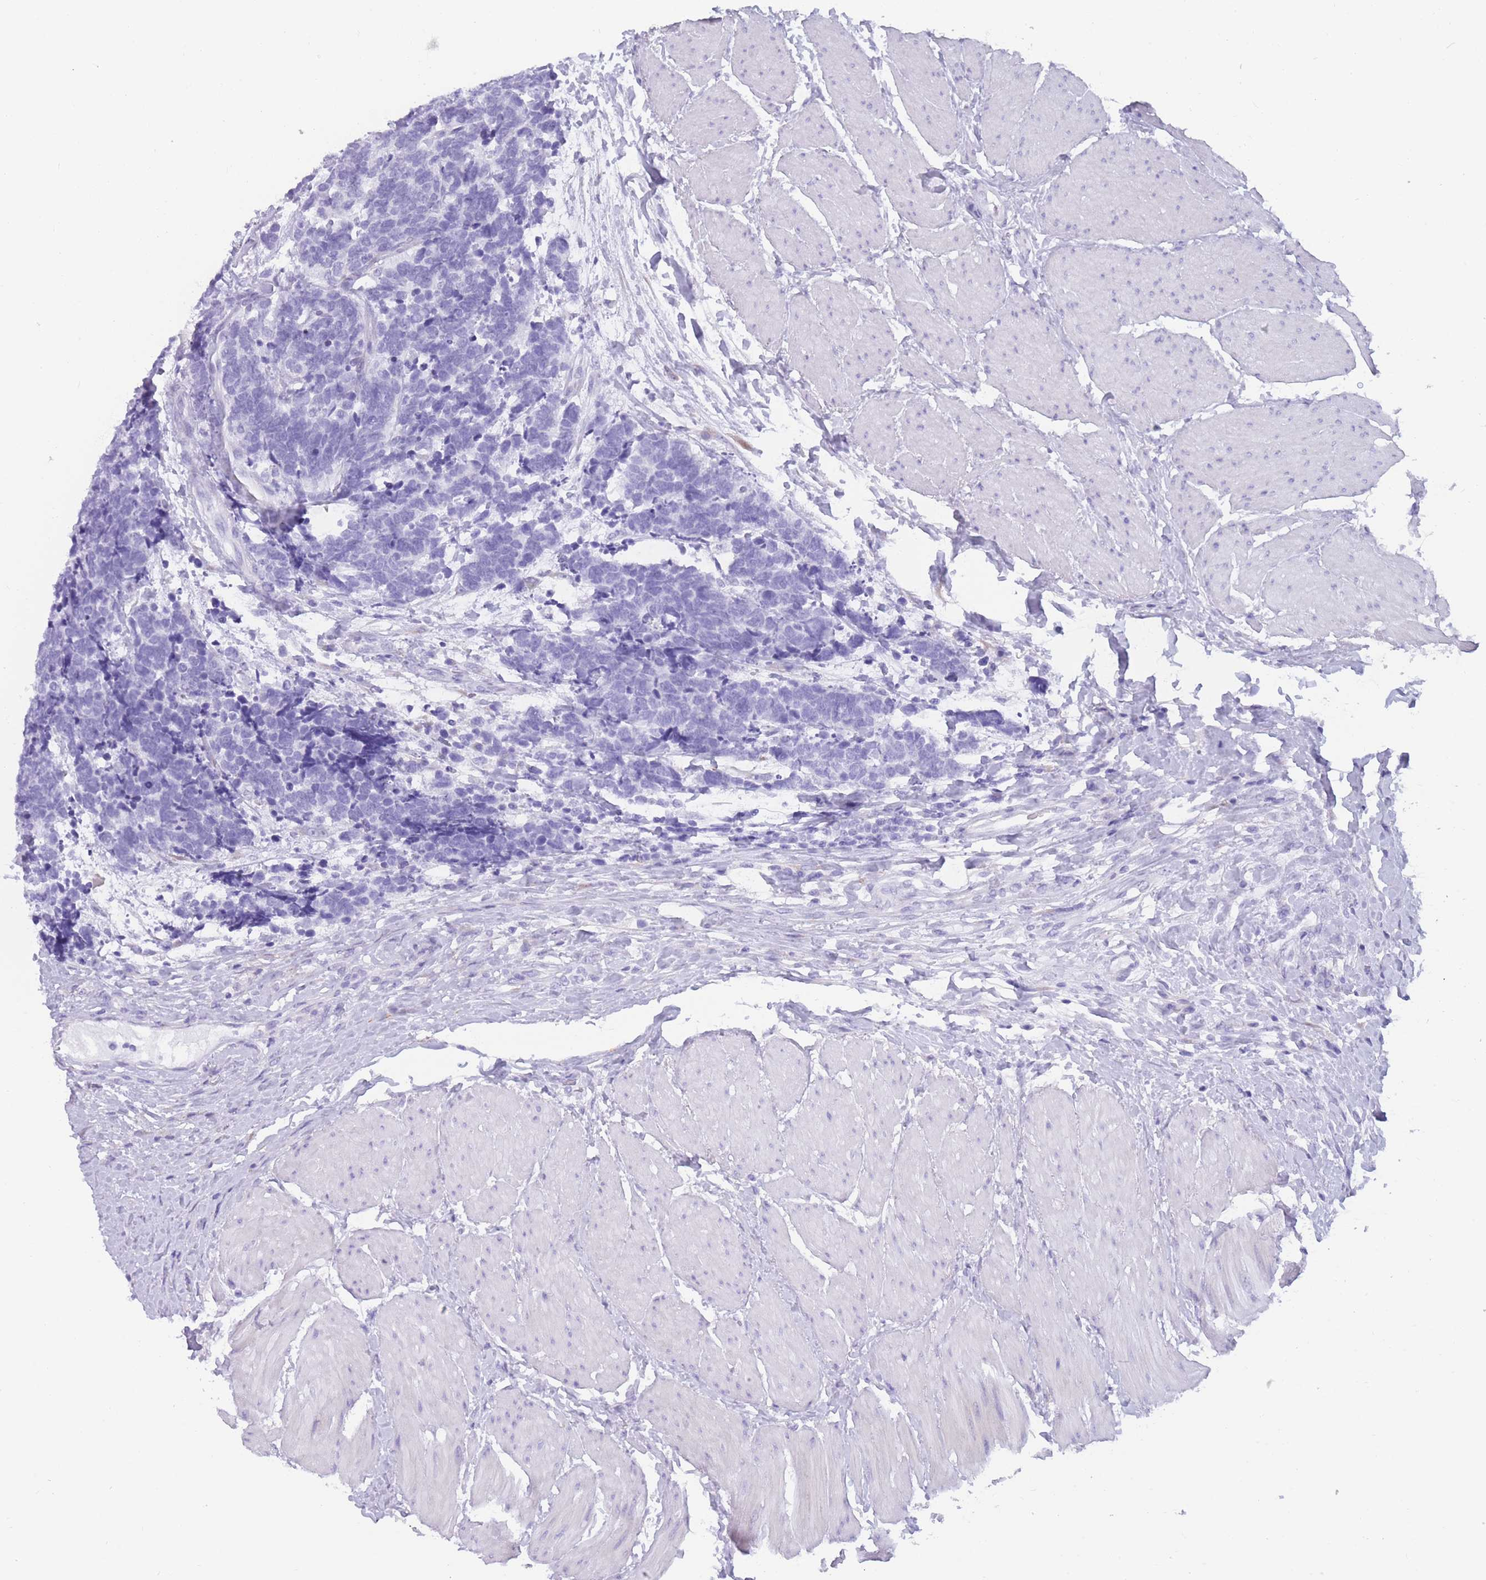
{"staining": {"intensity": "negative", "quantity": "none", "location": "none"}, "tissue": "carcinoid", "cell_type": "Tumor cells", "image_type": "cancer", "snomed": [{"axis": "morphology", "description": "Carcinoma, NOS"}, {"axis": "morphology", "description": "Carcinoid, malignant, NOS"}, {"axis": "topography", "description": "Urinary bladder"}], "caption": "IHC micrograph of human carcinoid stained for a protein (brown), which reveals no staining in tumor cells.", "gene": "COL27A1", "patient": {"sex": "male", "age": 57}}